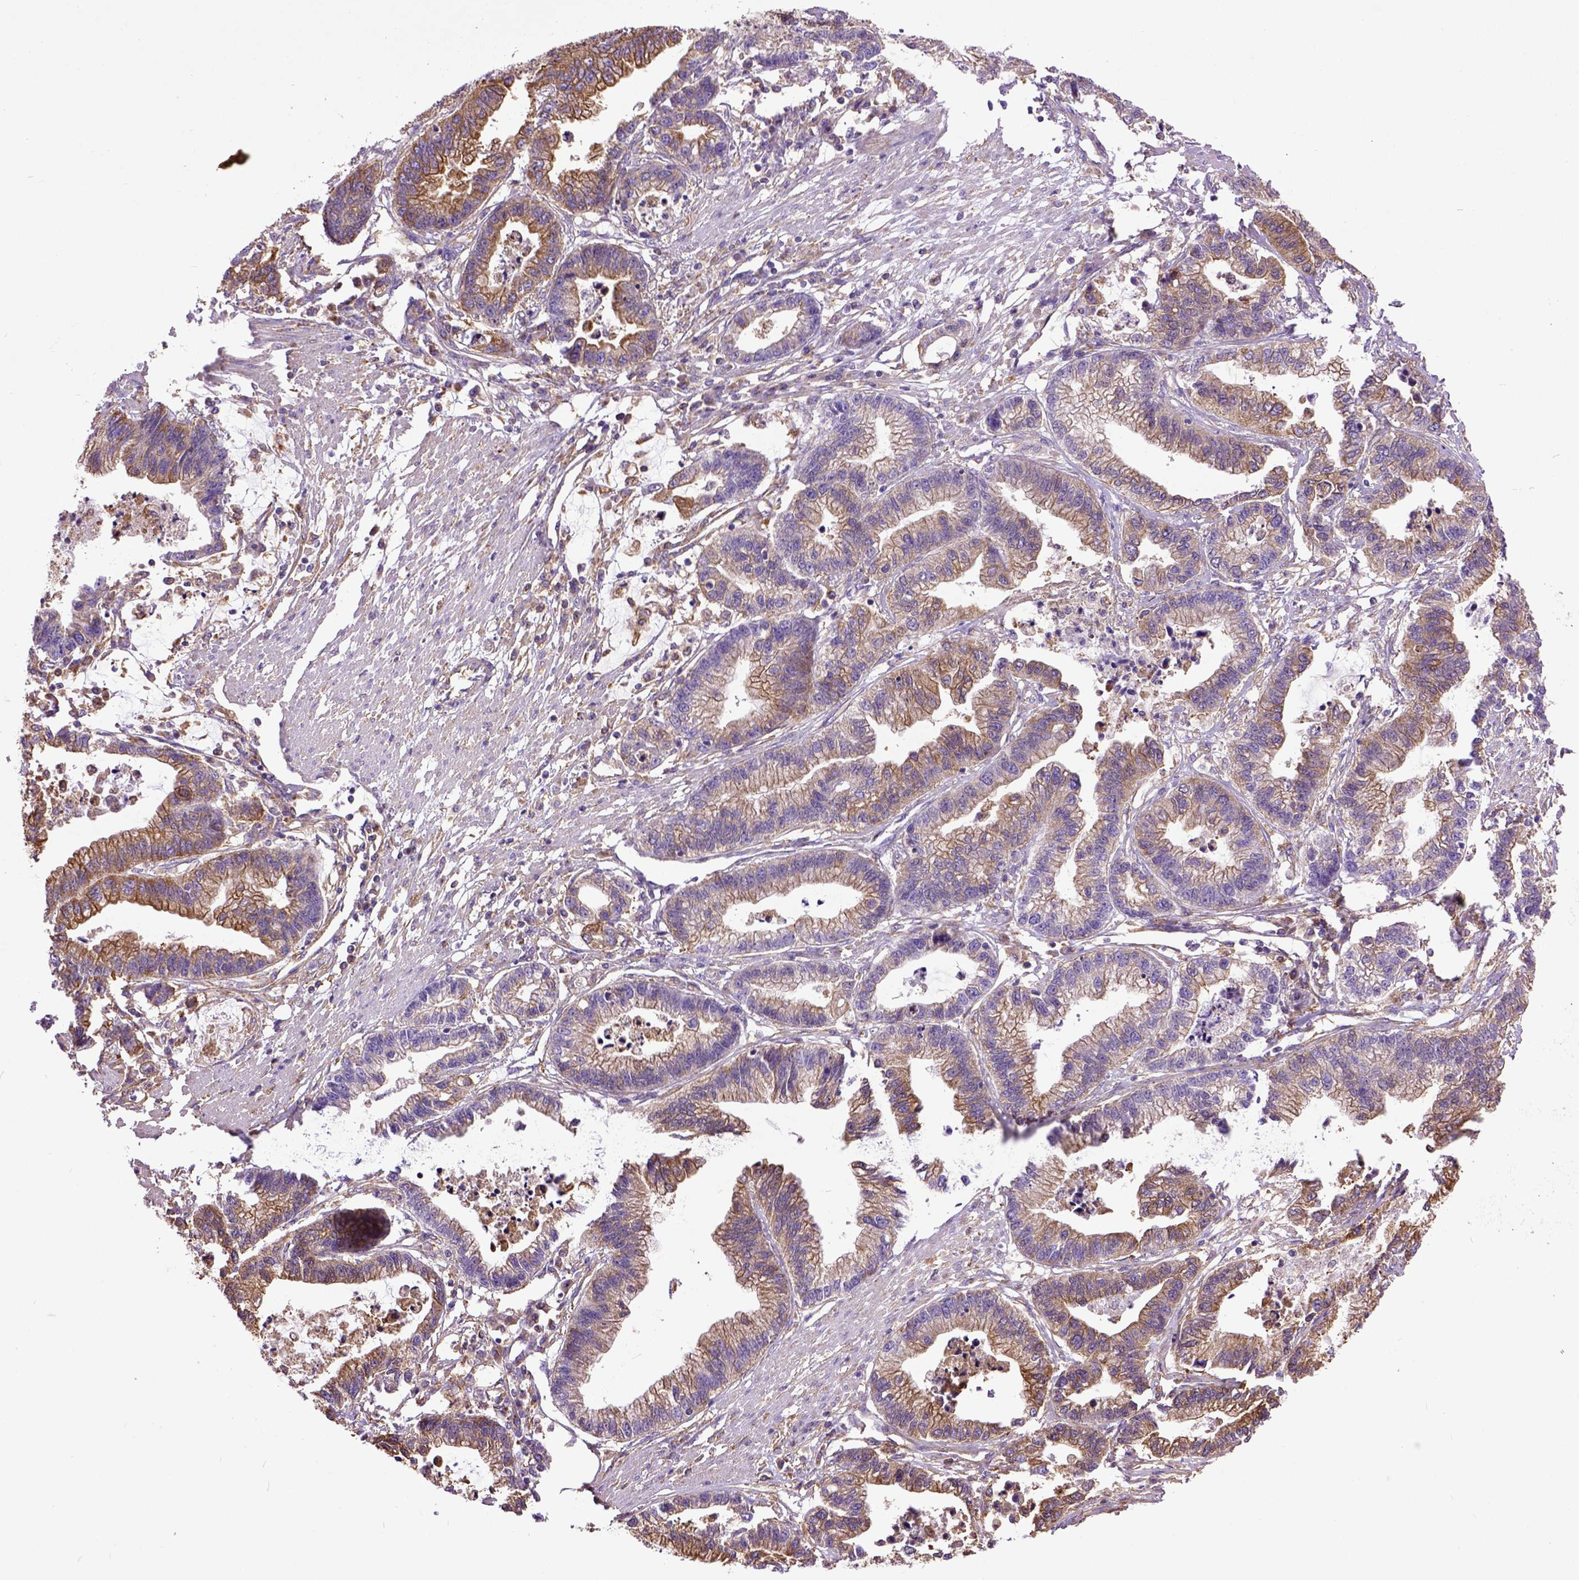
{"staining": {"intensity": "moderate", "quantity": "25%-75%", "location": "cytoplasmic/membranous"}, "tissue": "stomach cancer", "cell_type": "Tumor cells", "image_type": "cancer", "snomed": [{"axis": "morphology", "description": "Adenocarcinoma, NOS"}, {"axis": "topography", "description": "Stomach"}], "caption": "Immunohistochemical staining of adenocarcinoma (stomach) displays medium levels of moderate cytoplasmic/membranous staining in approximately 25%-75% of tumor cells.", "gene": "MVP", "patient": {"sex": "male", "age": 83}}